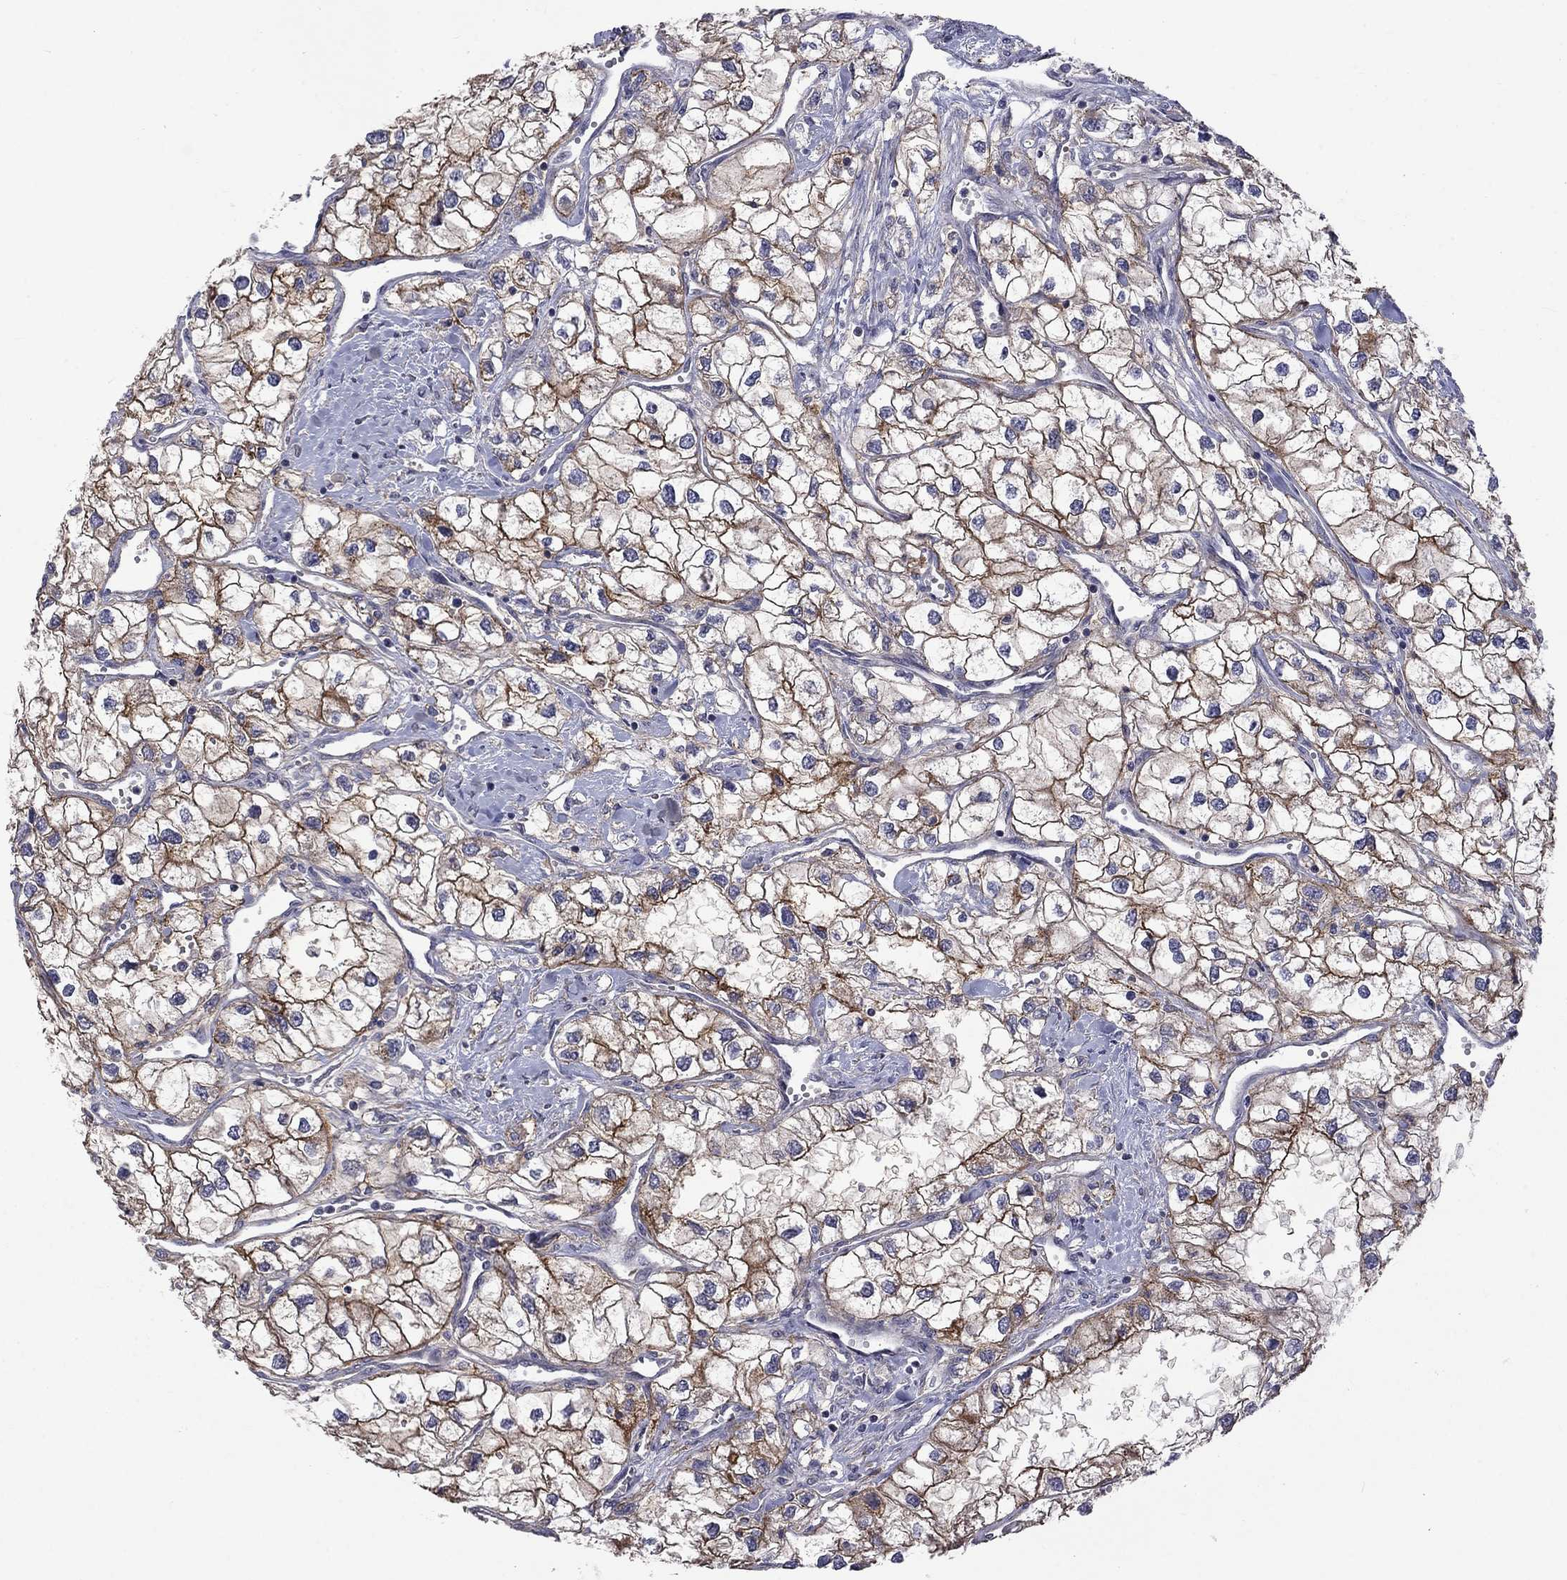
{"staining": {"intensity": "strong", "quantity": "25%-75%", "location": "cytoplasmic/membranous"}, "tissue": "renal cancer", "cell_type": "Tumor cells", "image_type": "cancer", "snomed": [{"axis": "morphology", "description": "Adenocarcinoma, NOS"}, {"axis": "topography", "description": "Kidney"}], "caption": "Approximately 25%-75% of tumor cells in human renal cancer (adenocarcinoma) exhibit strong cytoplasmic/membranous protein staining as visualized by brown immunohistochemical staining.", "gene": "SLC39A14", "patient": {"sex": "male", "age": 59}}